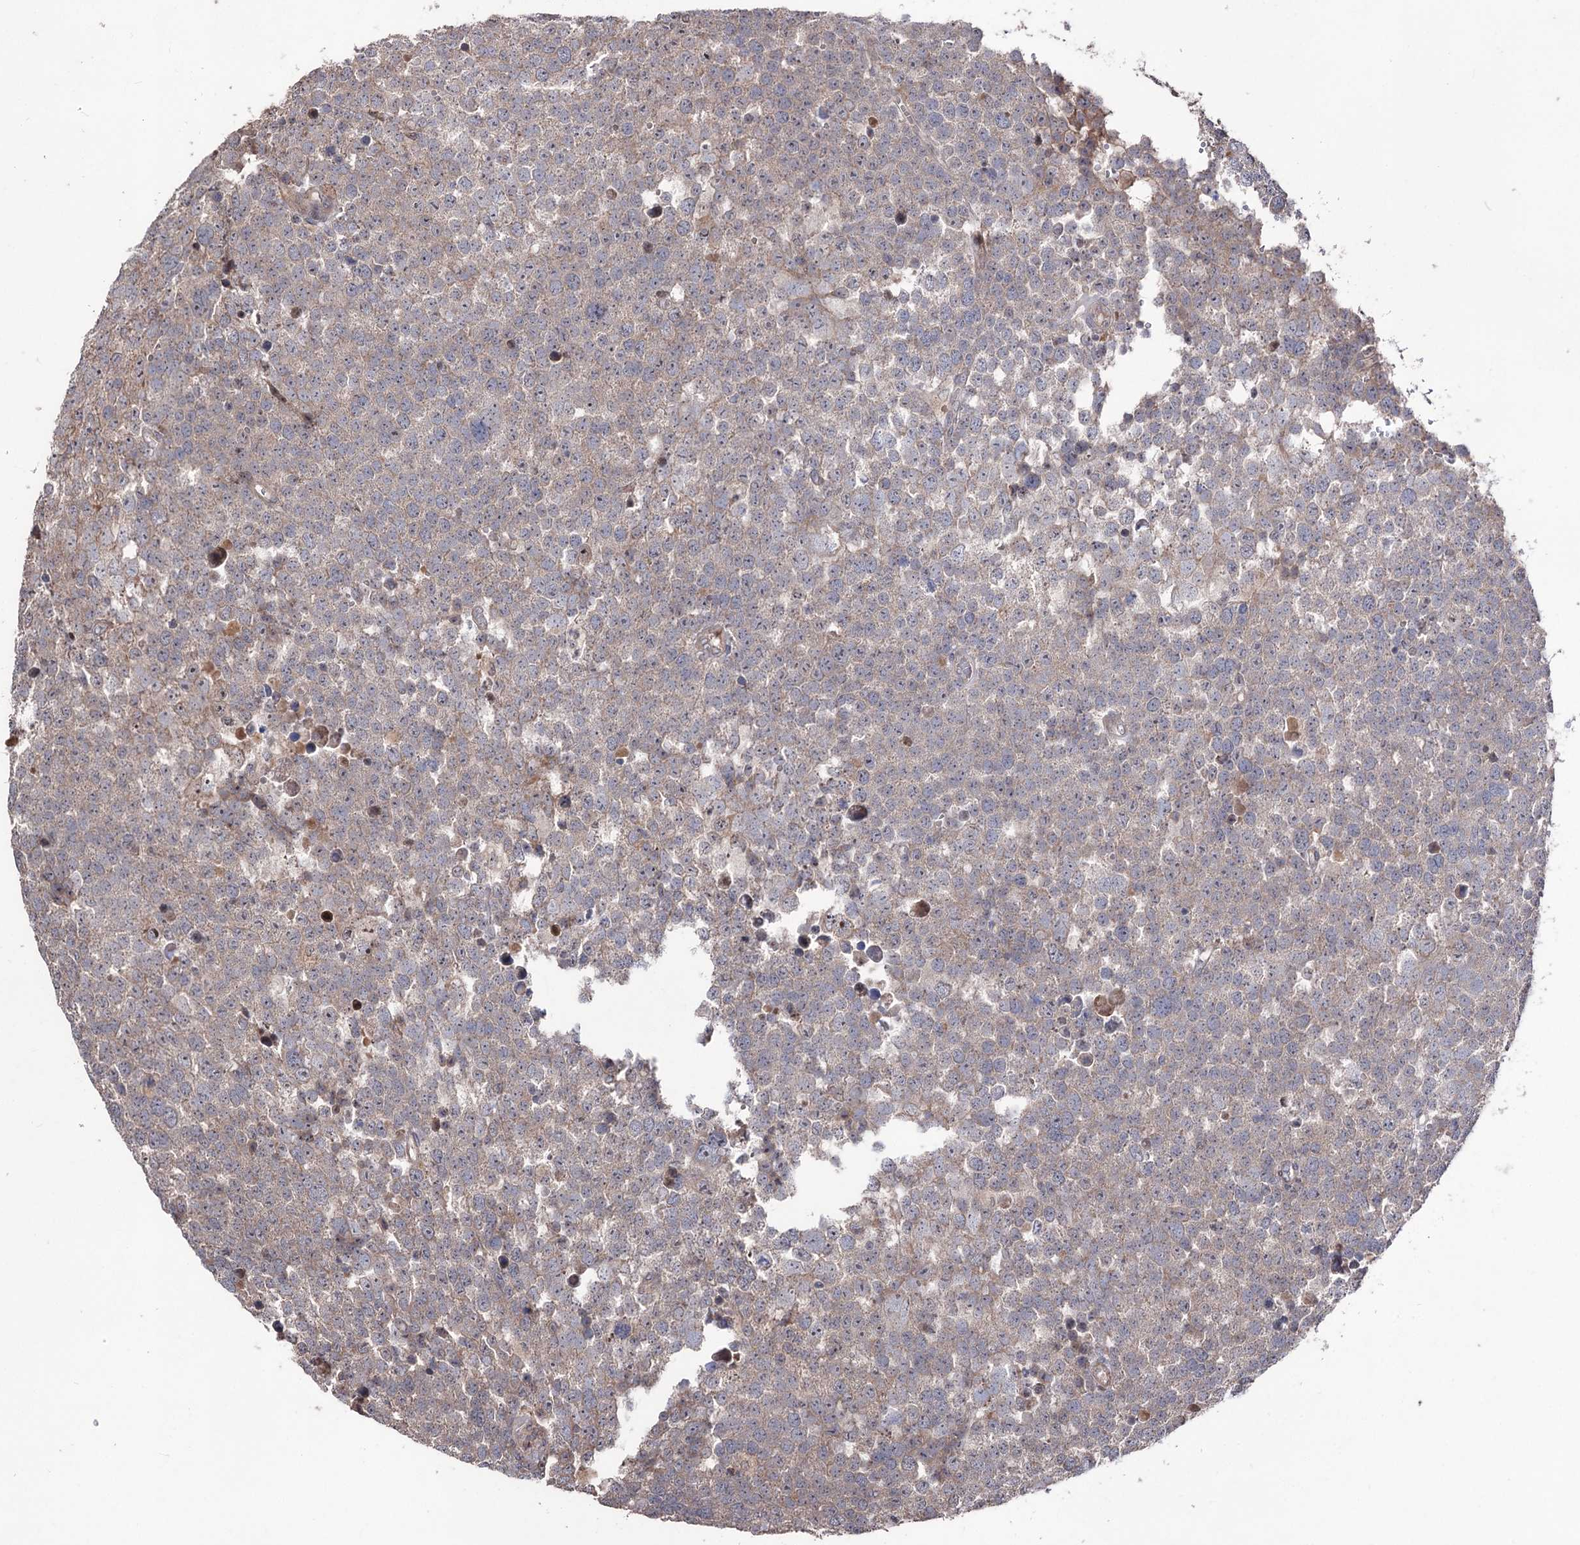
{"staining": {"intensity": "weak", "quantity": "25%-75%", "location": "cytoplasmic/membranous"}, "tissue": "testis cancer", "cell_type": "Tumor cells", "image_type": "cancer", "snomed": [{"axis": "morphology", "description": "Seminoma, NOS"}, {"axis": "topography", "description": "Testis"}], "caption": "Testis seminoma stained with a brown dye displays weak cytoplasmic/membranous positive positivity in about 25%-75% of tumor cells.", "gene": "CPNE8", "patient": {"sex": "male", "age": 71}}